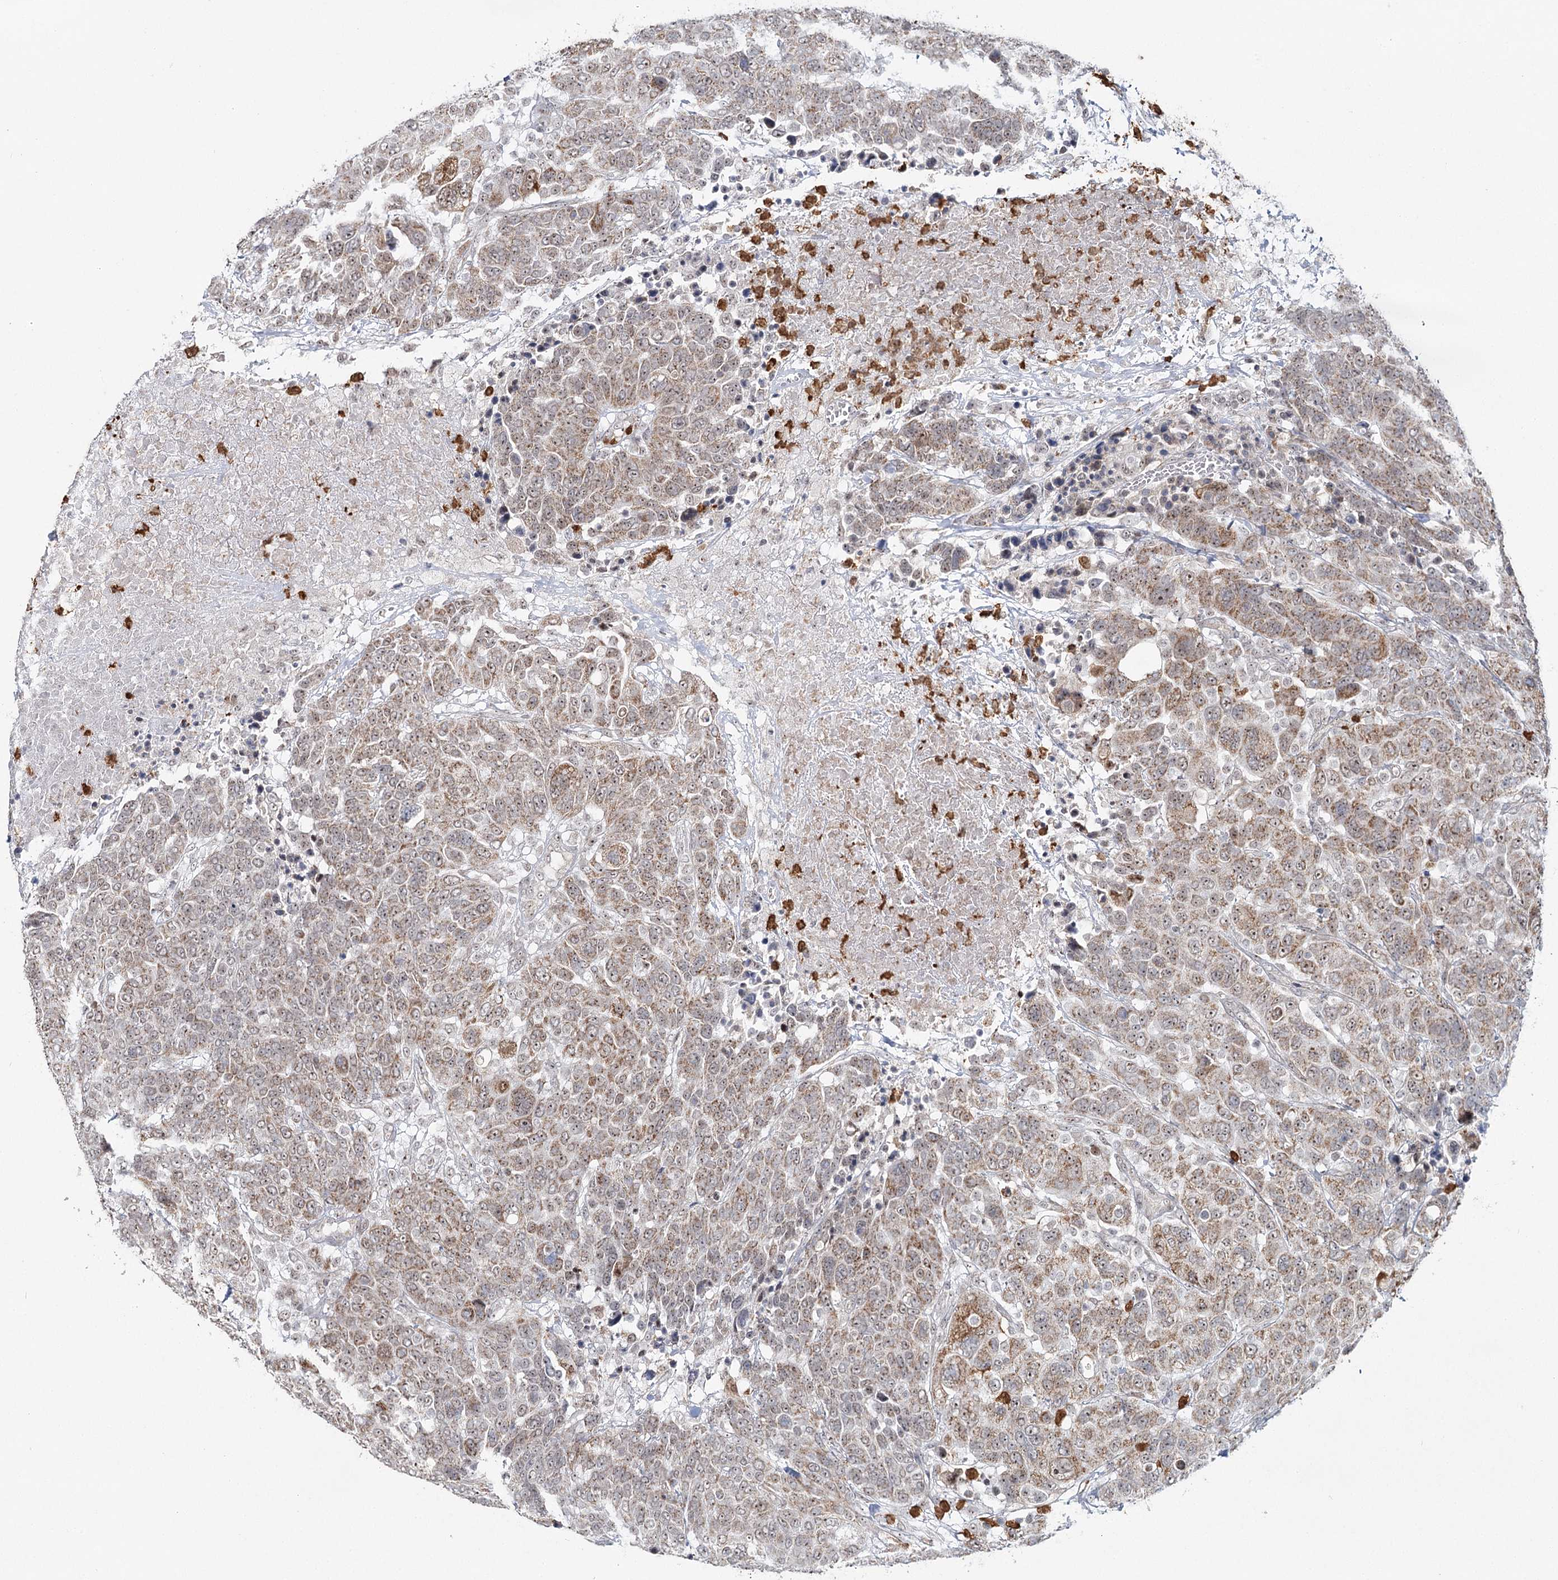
{"staining": {"intensity": "moderate", "quantity": ">75%", "location": "cytoplasmic/membranous"}, "tissue": "breast cancer", "cell_type": "Tumor cells", "image_type": "cancer", "snomed": [{"axis": "morphology", "description": "Duct carcinoma"}, {"axis": "topography", "description": "Breast"}], "caption": "Immunohistochemistry (DAB (3,3'-diaminobenzidine)) staining of human invasive ductal carcinoma (breast) exhibits moderate cytoplasmic/membranous protein expression in about >75% of tumor cells. The staining is performed using DAB (3,3'-diaminobenzidine) brown chromogen to label protein expression. The nuclei are counter-stained blue using hematoxylin.", "gene": "ATAD1", "patient": {"sex": "female", "age": 37}}